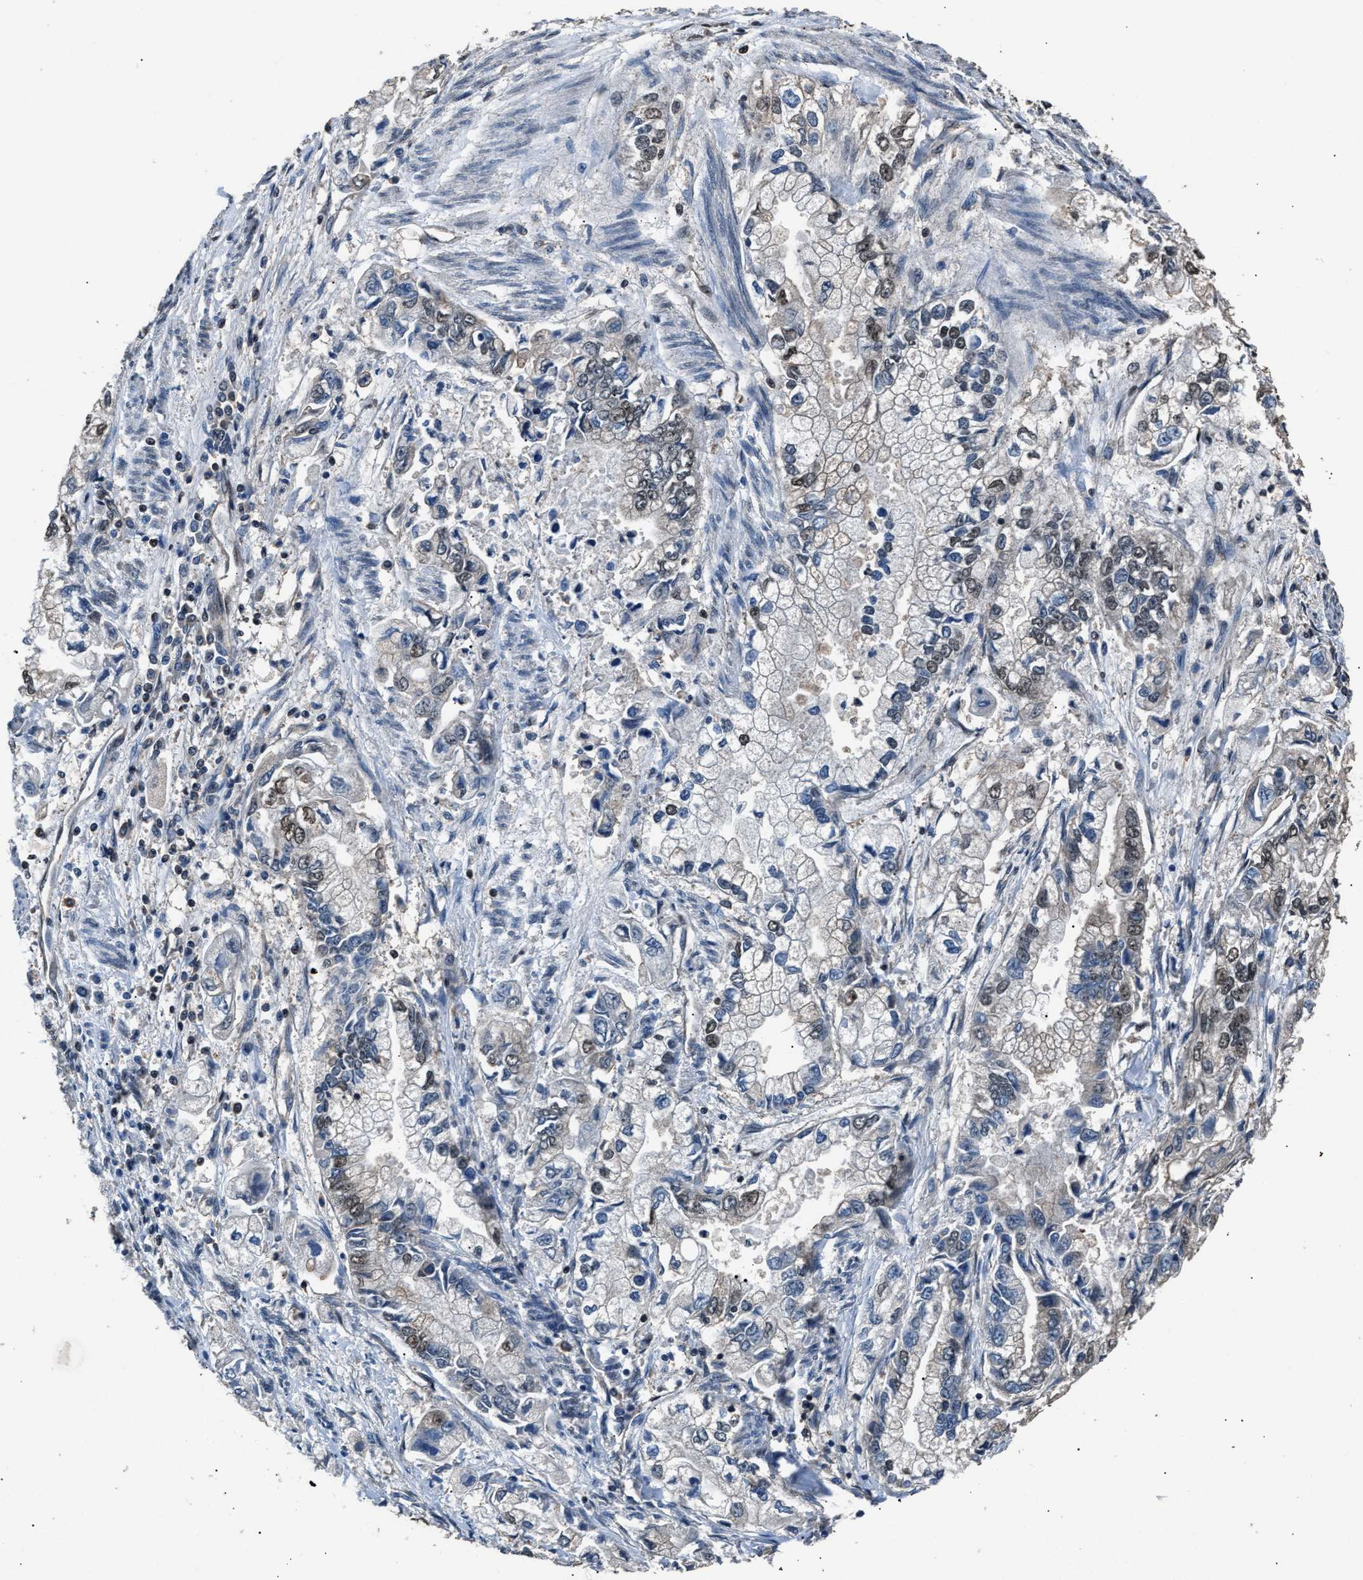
{"staining": {"intensity": "weak", "quantity": "25%-75%", "location": "nuclear"}, "tissue": "stomach cancer", "cell_type": "Tumor cells", "image_type": "cancer", "snomed": [{"axis": "morphology", "description": "Normal tissue, NOS"}, {"axis": "morphology", "description": "Adenocarcinoma, NOS"}, {"axis": "topography", "description": "Stomach"}], "caption": "Immunohistochemistry (DAB (3,3'-diaminobenzidine)) staining of human stomach adenocarcinoma shows weak nuclear protein expression in about 25%-75% of tumor cells.", "gene": "DFFA", "patient": {"sex": "male", "age": 62}}